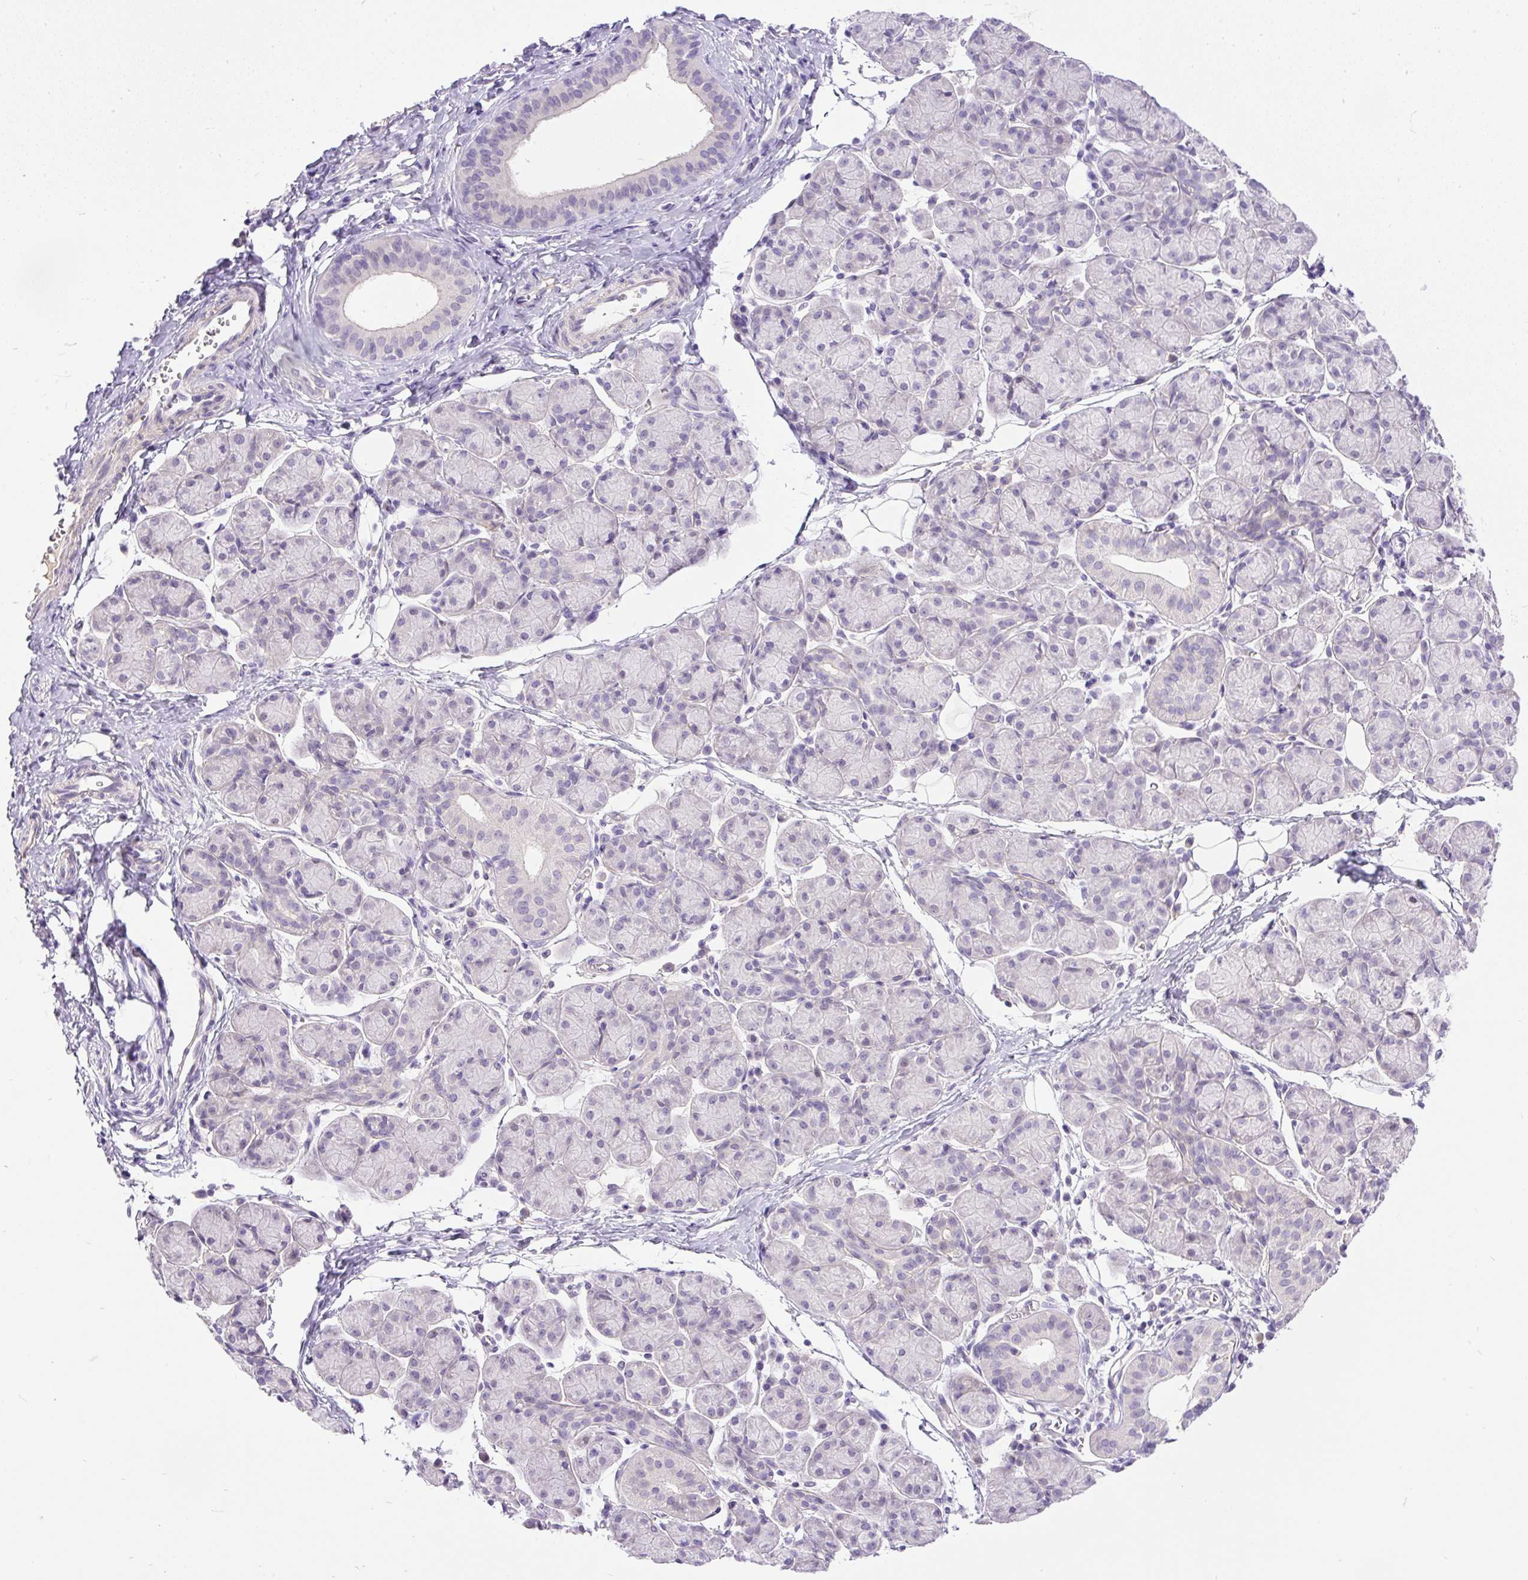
{"staining": {"intensity": "negative", "quantity": "none", "location": "none"}, "tissue": "salivary gland", "cell_type": "Glandular cells", "image_type": "normal", "snomed": [{"axis": "morphology", "description": "Normal tissue, NOS"}, {"axis": "morphology", "description": "Inflammation, NOS"}, {"axis": "topography", "description": "Lymph node"}, {"axis": "topography", "description": "Salivary gland"}], "caption": "This is an immunohistochemistry photomicrograph of normal human salivary gland. There is no positivity in glandular cells.", "gene": "KRTAP20", "patient": {"sex": "male", "age": 3}}